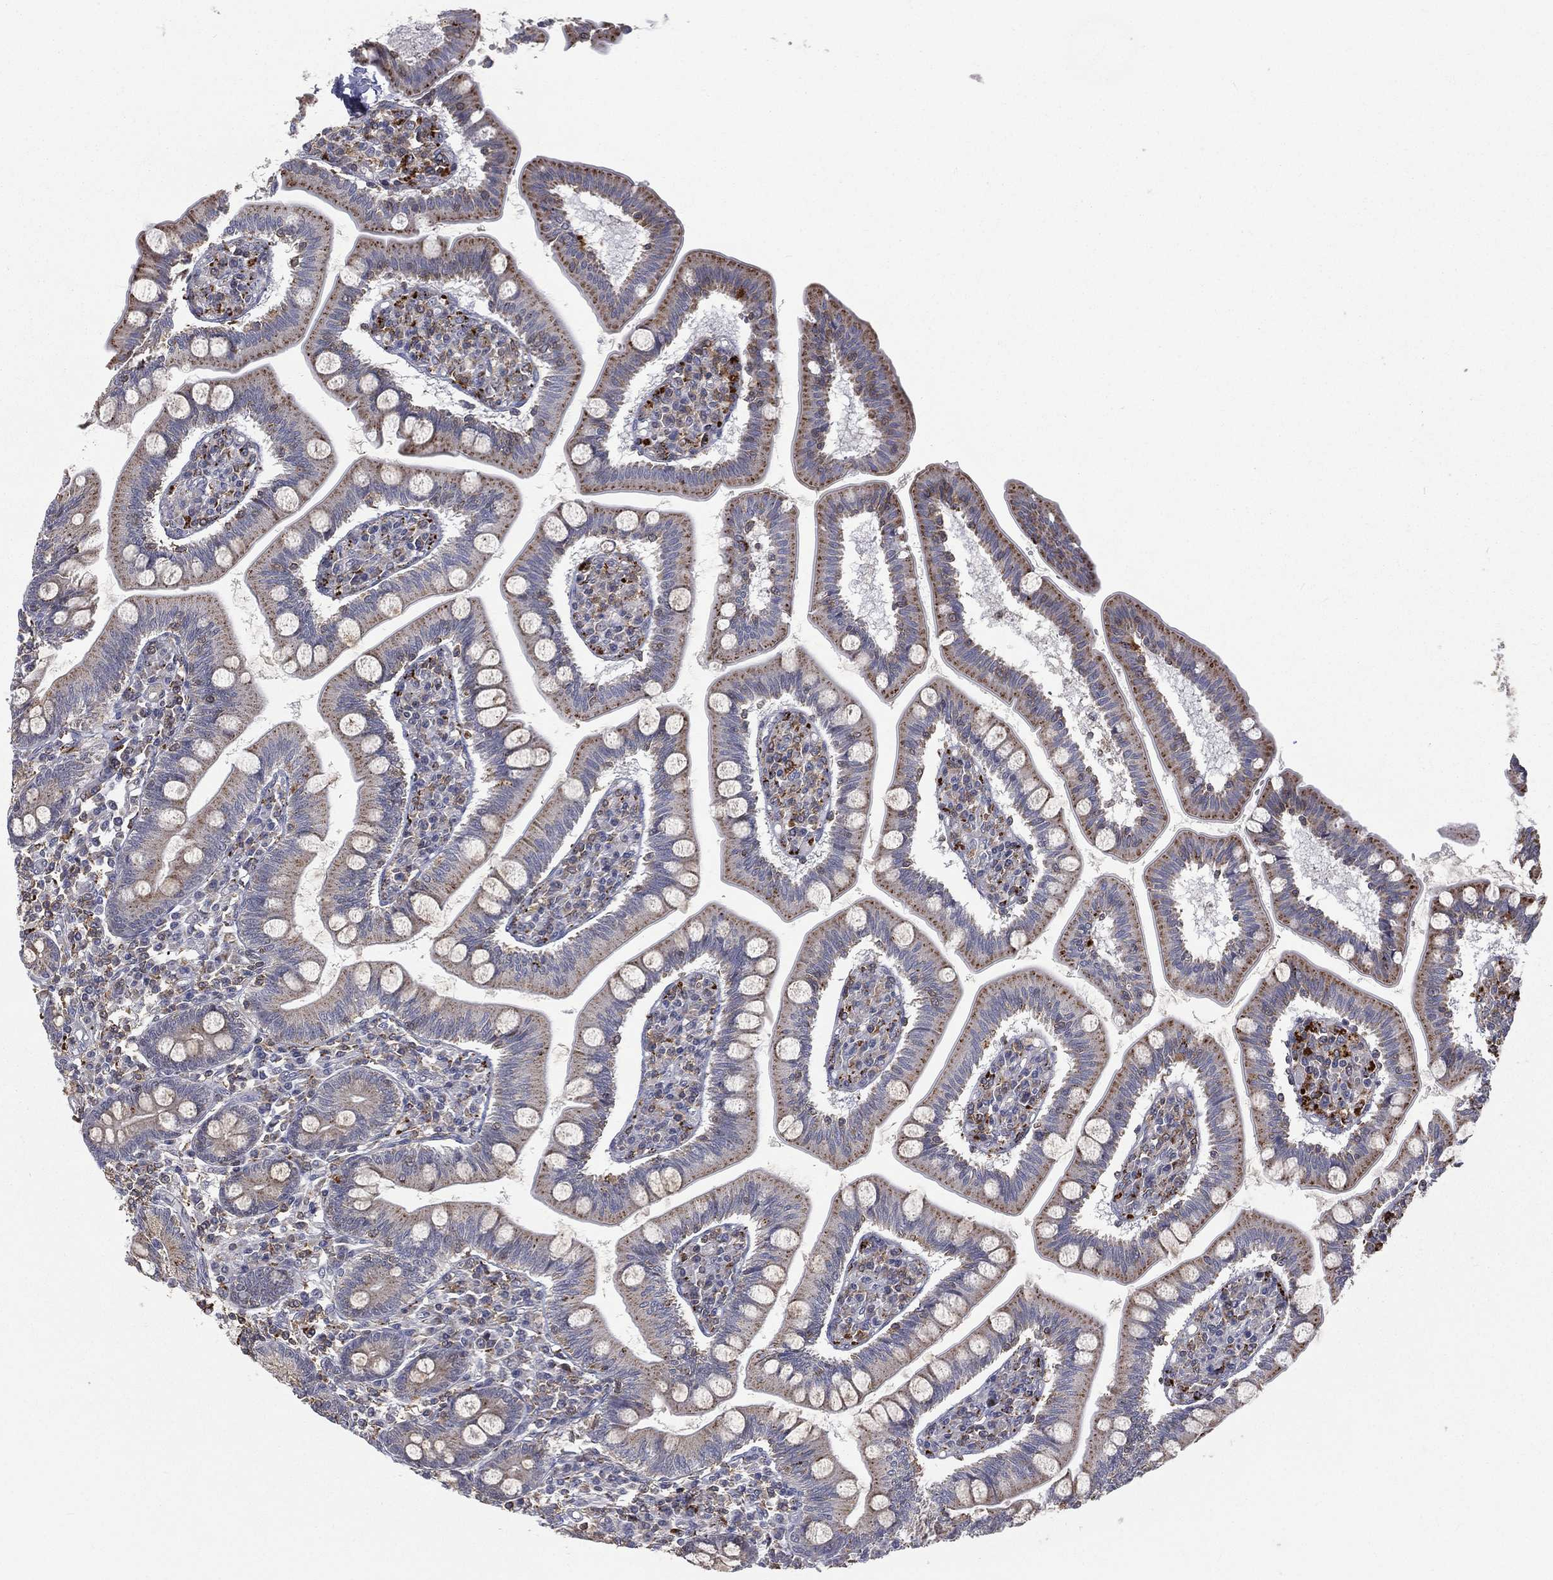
{"staining": {"intensity": "strong", "quantity": "25%-75%", "location": "cytoplasmic/membranous"}, "tissue": "small intestine", "cell_type": "Glandular cells", "image_type": "normal", "snomed": [{"axis": "morphology", "description": "Normal tissue, NOS"}, {"axis": "topography", "description": "Small intestine"}], "caption": "Immunohistochemical staining of benign small intestine displays strong cytoplasmic/membranous protein positivity in about 25%-75% of glandular cells. (Stains: DAB (3,3'-diaminobenzidine) in brown, nuclei in blue, Microscopy: brightfield microscopy at high magnification).", "gene": "RIN3", "patient": {"sex": "male", "age": 88}}